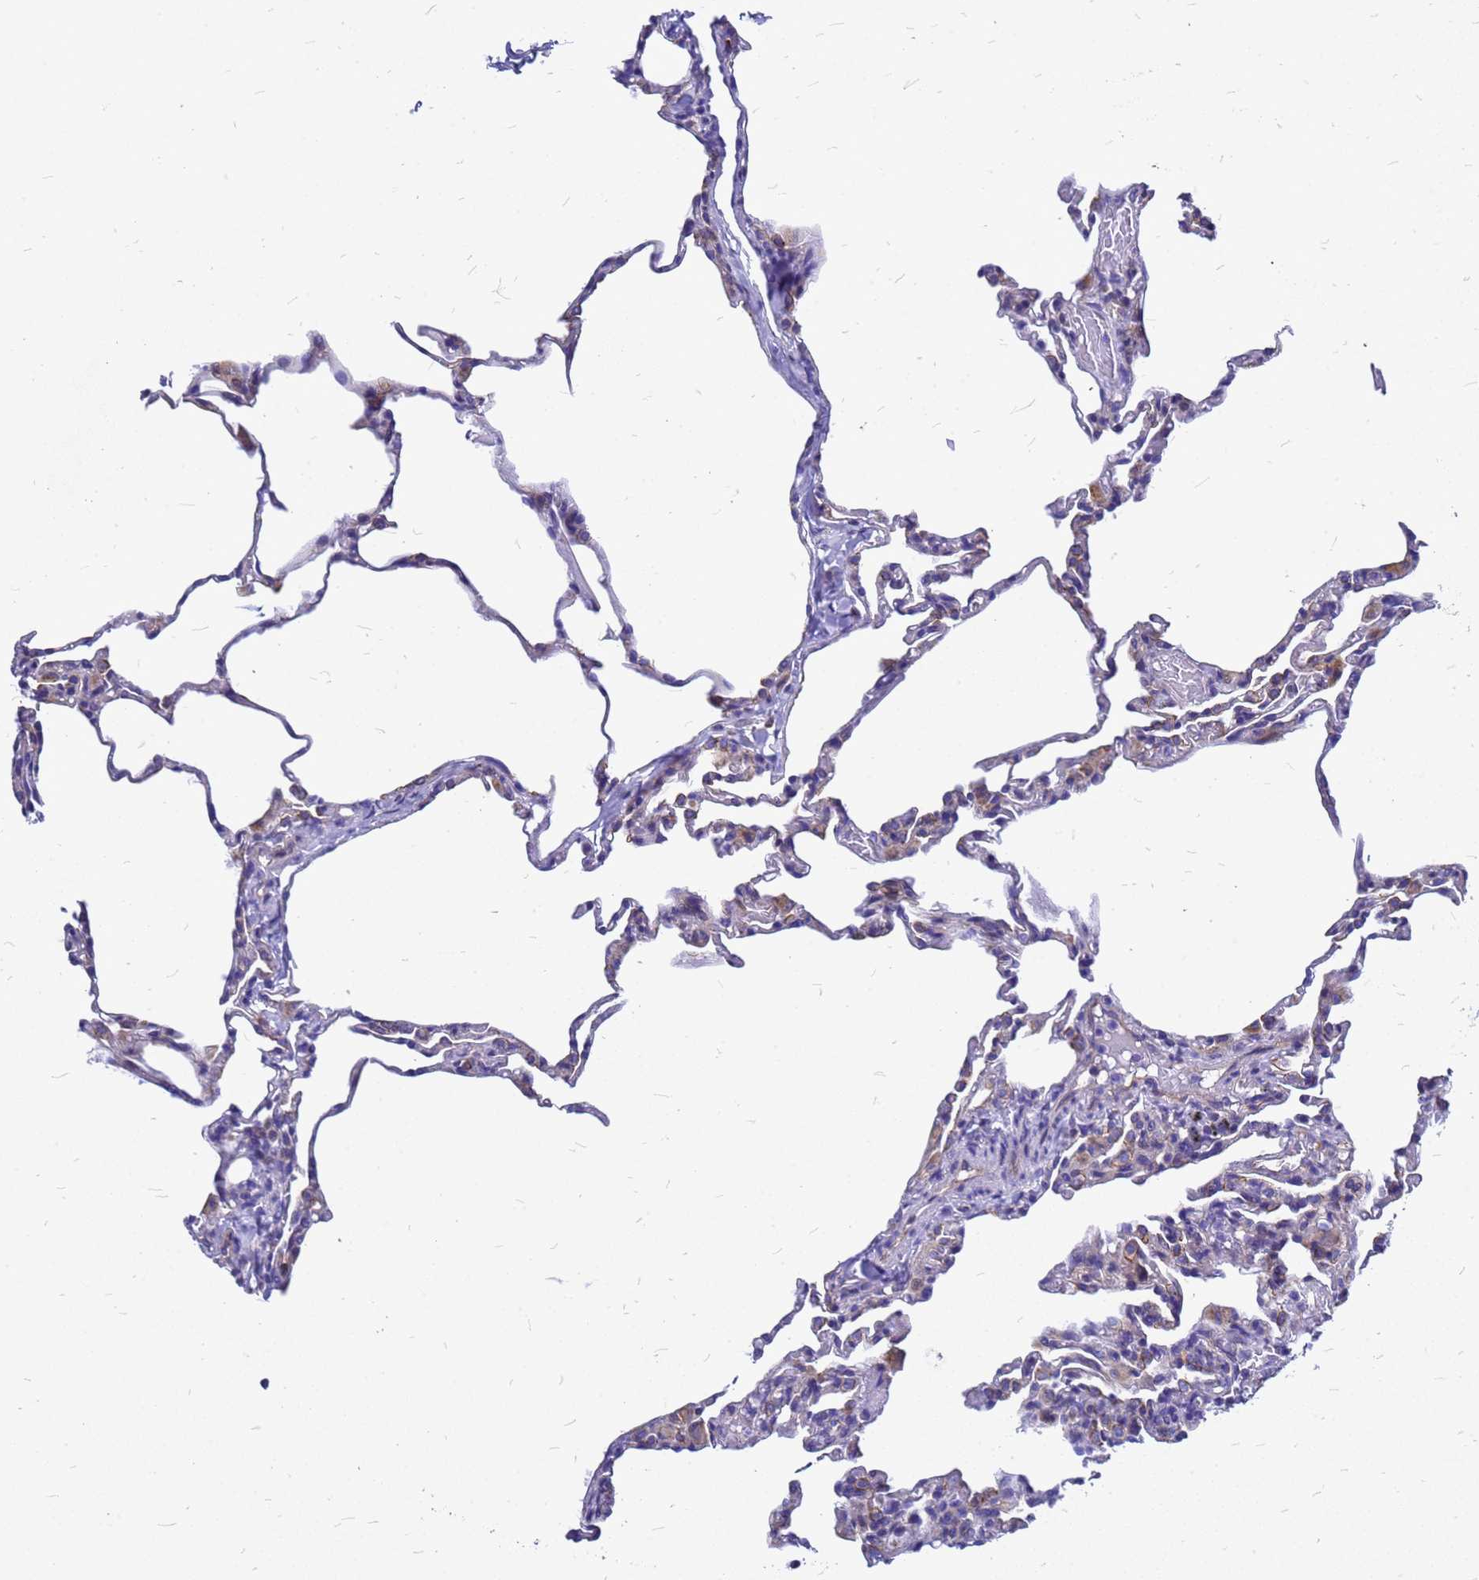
{"staining": {"intensity": "moderate", "quantity": "<25%", "location": "cytoplasmic/membranous"}, "tissue": "lung", "cell_type": "Alveolar cells", "image_type": "normal", "snomed": [{"axis": "morphology", "description": "Normal tissue, NOS"}, {"axis": "topography", "description": "Lung"}], "caption": "Protein expression analysis of normal lung reveals moderate cytoplasmic/membranous staining in approximately <25% of alveolar cells. The staining is performed using DAB brown chromogen to label protein expression. The nuclei are counter-stained blue using hematoxylin.", "gene": "FBXW5", "patient": {"sex": "male", "age": 20}}